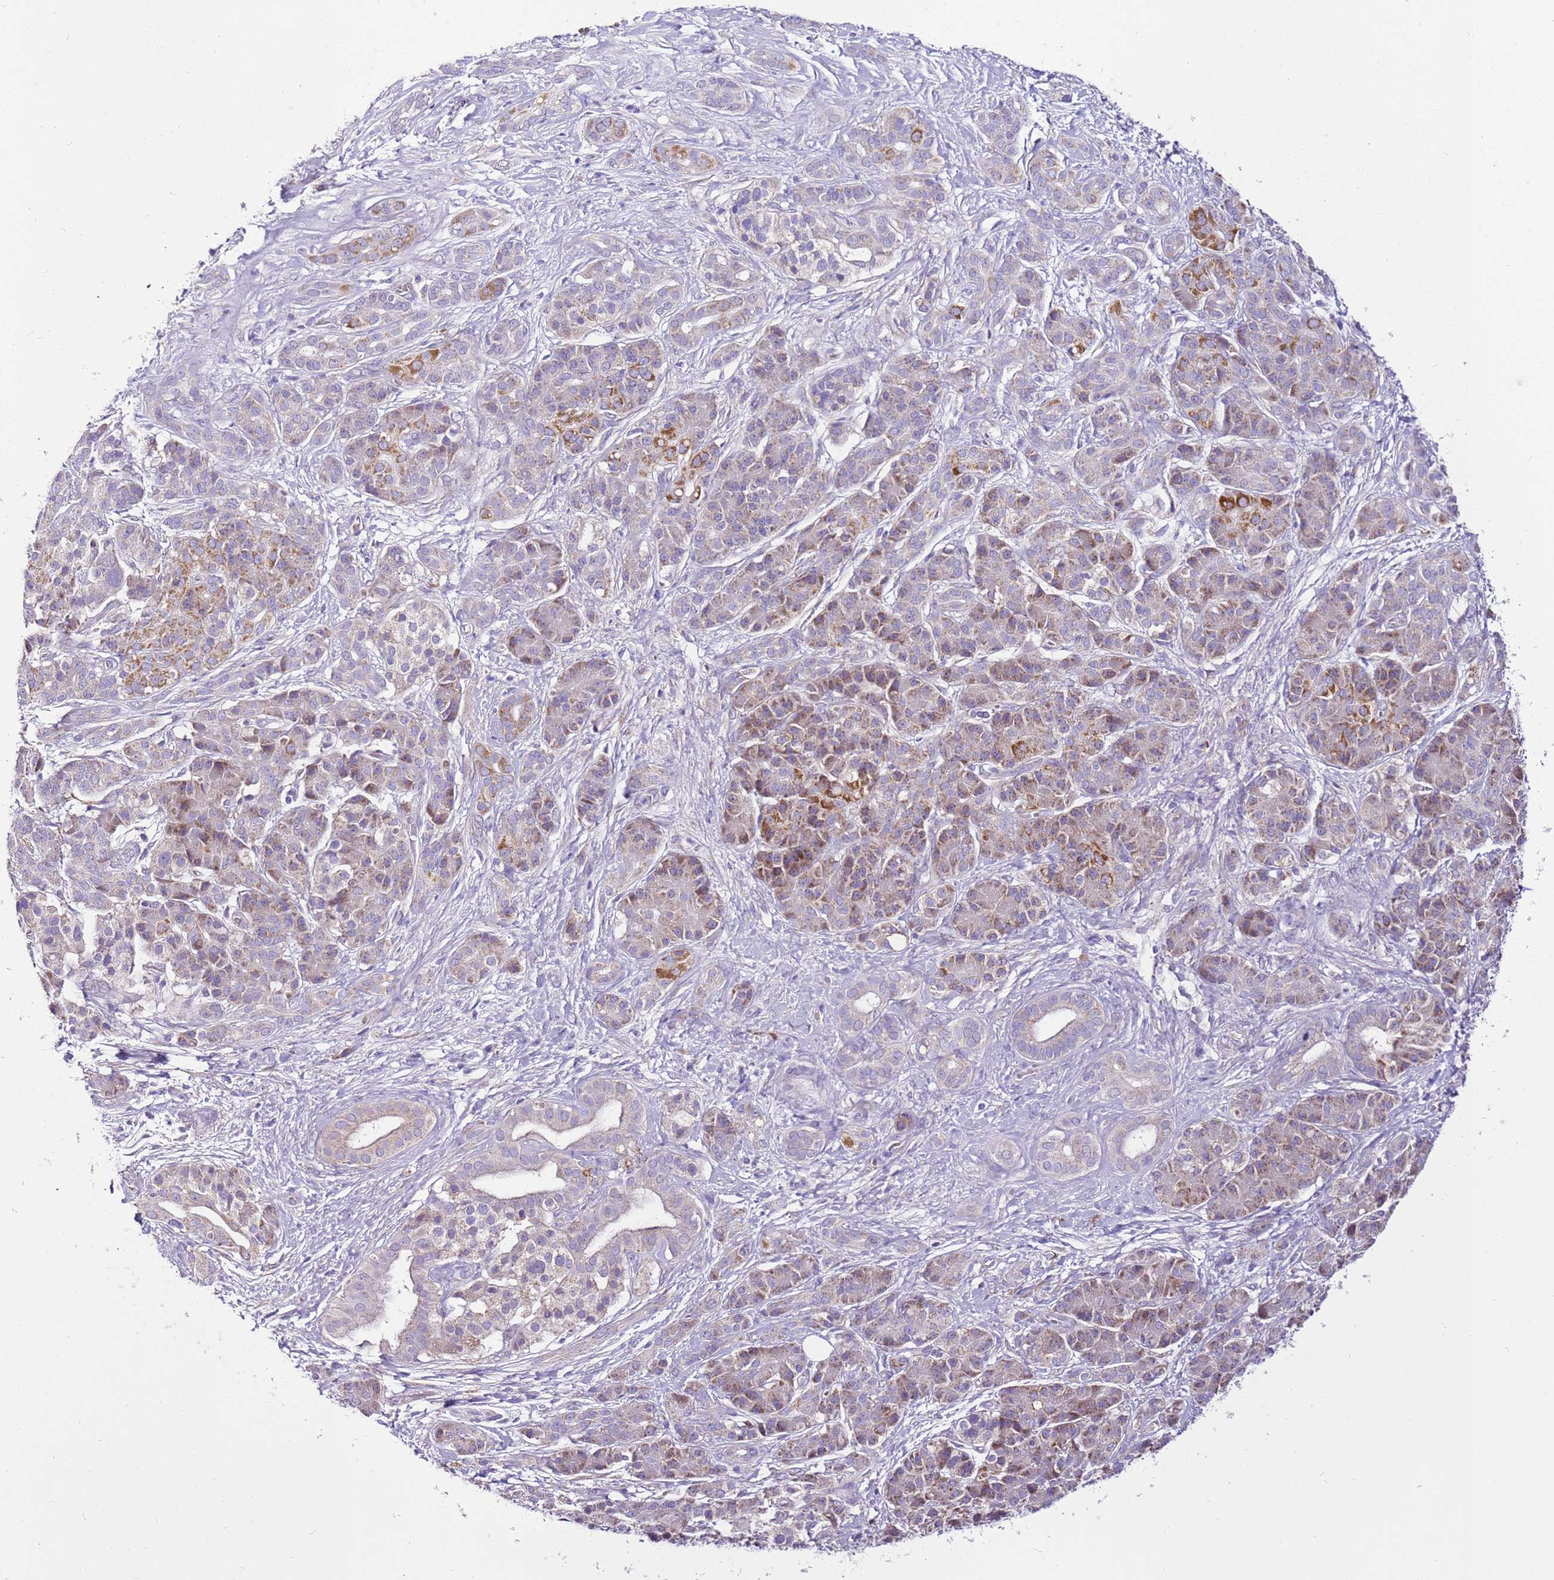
{"staining": {"intensity": "moderate", "quantity": "25%-75%", "location": "cytoplasmic/membranous"}, "tissue": "pancreatic cancer", "cell_type": "Tumor cells", "image_type": "cancer", "snomed": [{"axis": "morphology", "description": "Adenocarcinoma, NOS"}, {"axis": "topography", "description": "Pancreas"}], "caption": "A photomicrograph showing moderate cytoplasmic/membranous staining in about 25%-75% of tumor cells in adenocarcinoma (pancreatic), as visualized by brown immunohistochemical staining.", "gene": "MRPL36", "patient": {"sex": "male", "age": 57}}